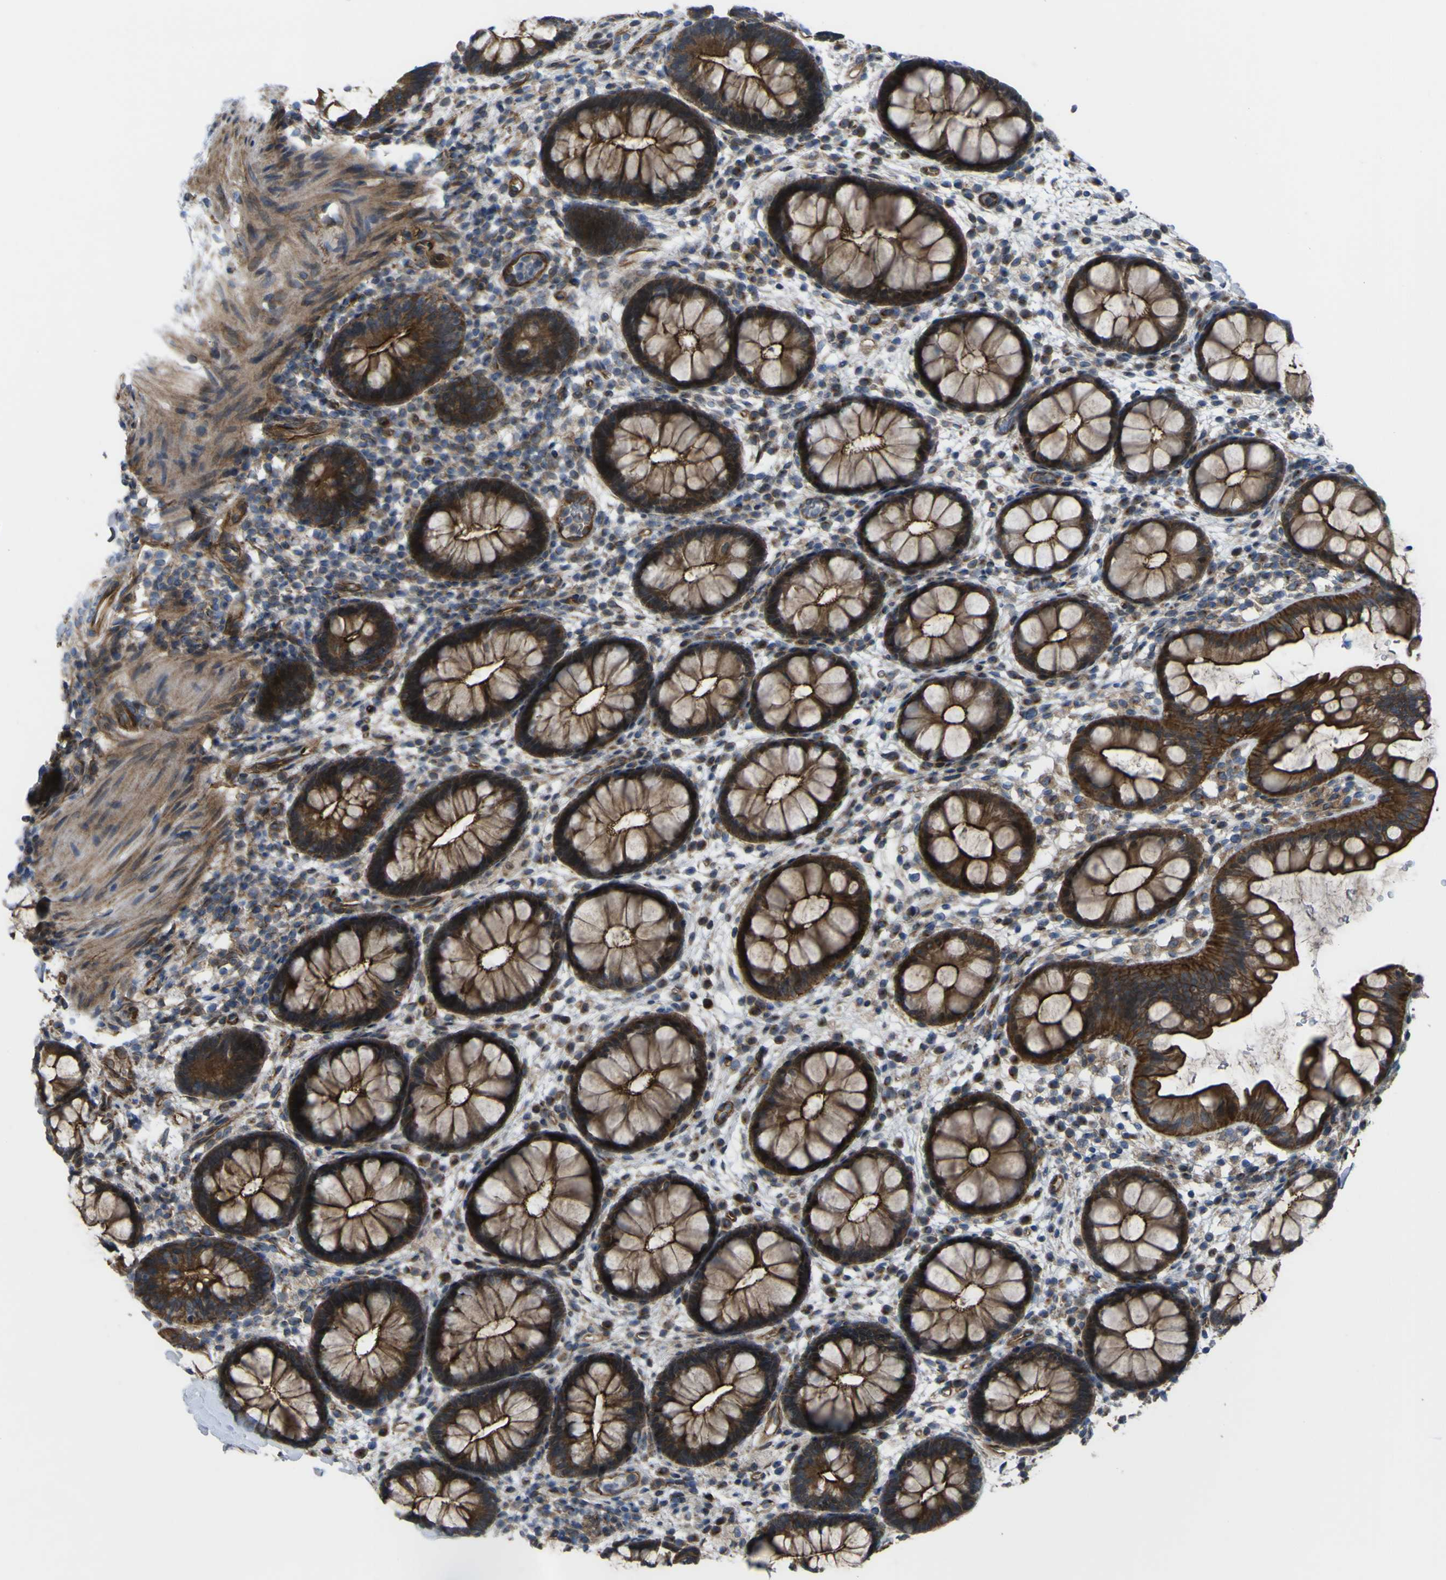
{"staining": {"intensity": "strong", "quantity": ">75%", "location": "cytoplasmic/membranous"}, "tissue": "rectum", "cell_type": "Glandular cells", "image_type": "normal", "snomed": [{"axis": "morphology", "description": "Normal tissue, NOS"}, {"axis": "topography", "description": "Rectum"}], "caption": "Brown immunohistochemical staining in benign human rectum reveals strong cytoplasmic/membranous positivity in about >75% of glandular cells. (DAB = brown stain, brightfield microscopy at high magnification).", "gene": "FBXO30", "patient": {"sex": "female", "age": 24}}